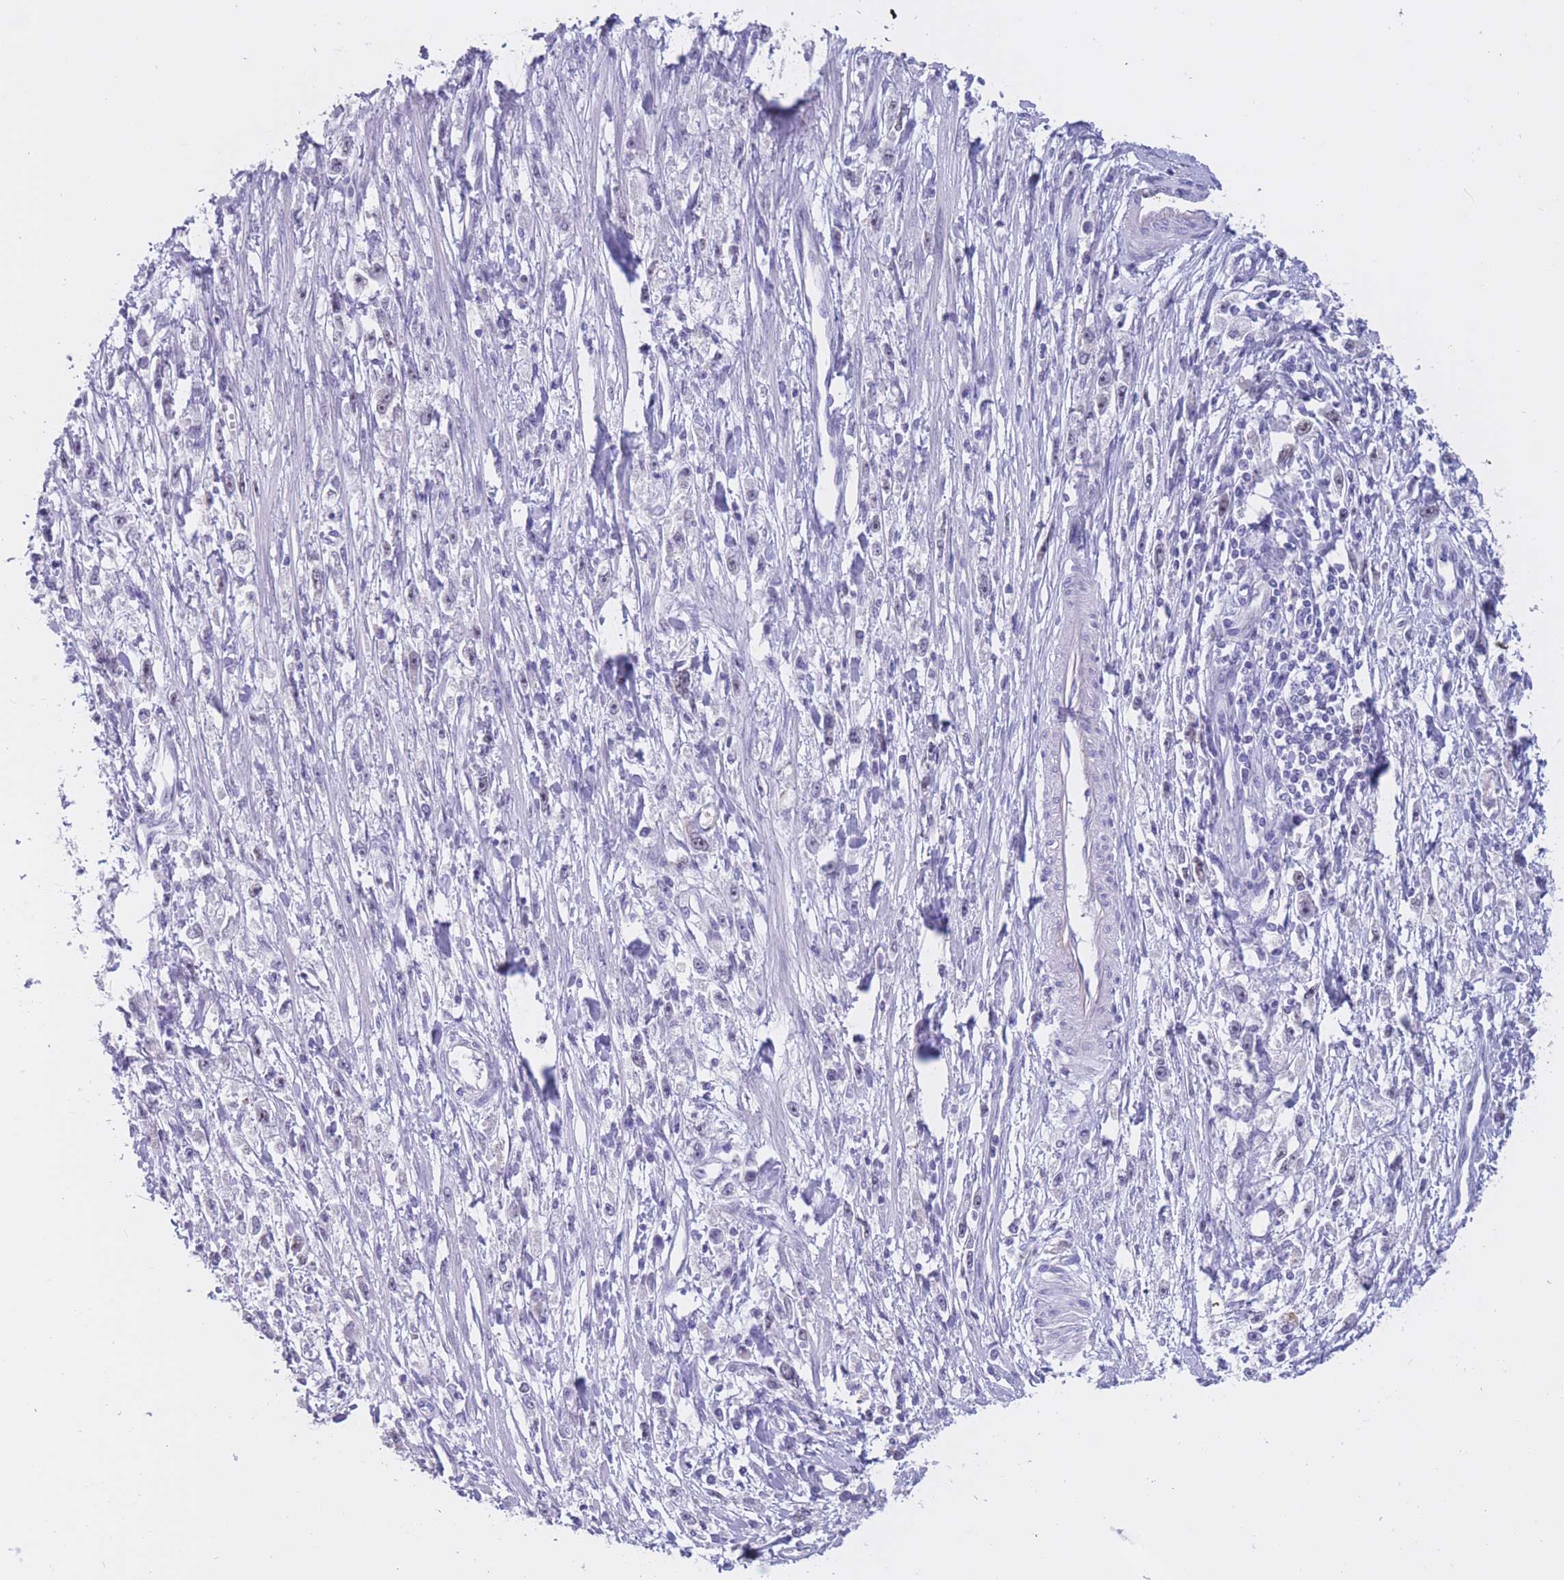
{"staining": {"intensity": "negative", "quantity": "none", "location": "none"}, "tissue": "stomach cancer", "cell_type": "Tumor cells", "image_type": "cancer", "snomed": [{"axis": "morphology", "description": "Adenocarcinoma, NOS"}, {"axis": "topography", "description": "Stomach"}], "caption": "High magnification brightfield microscopy of stomach adenocarcinoma stained with DAB (3,3'-diaminobenzidine) (brown) and counterstained with hematoxylin (blue): tumor cells show no significant staining. (Stains: DAB immunohistochemistry (IHC) with hematoxylin counter stain, Microscopy: brightfield microscopy at high magnification).", "gene": "BOP1", "patient": {"sex": "female", "age": 59}}